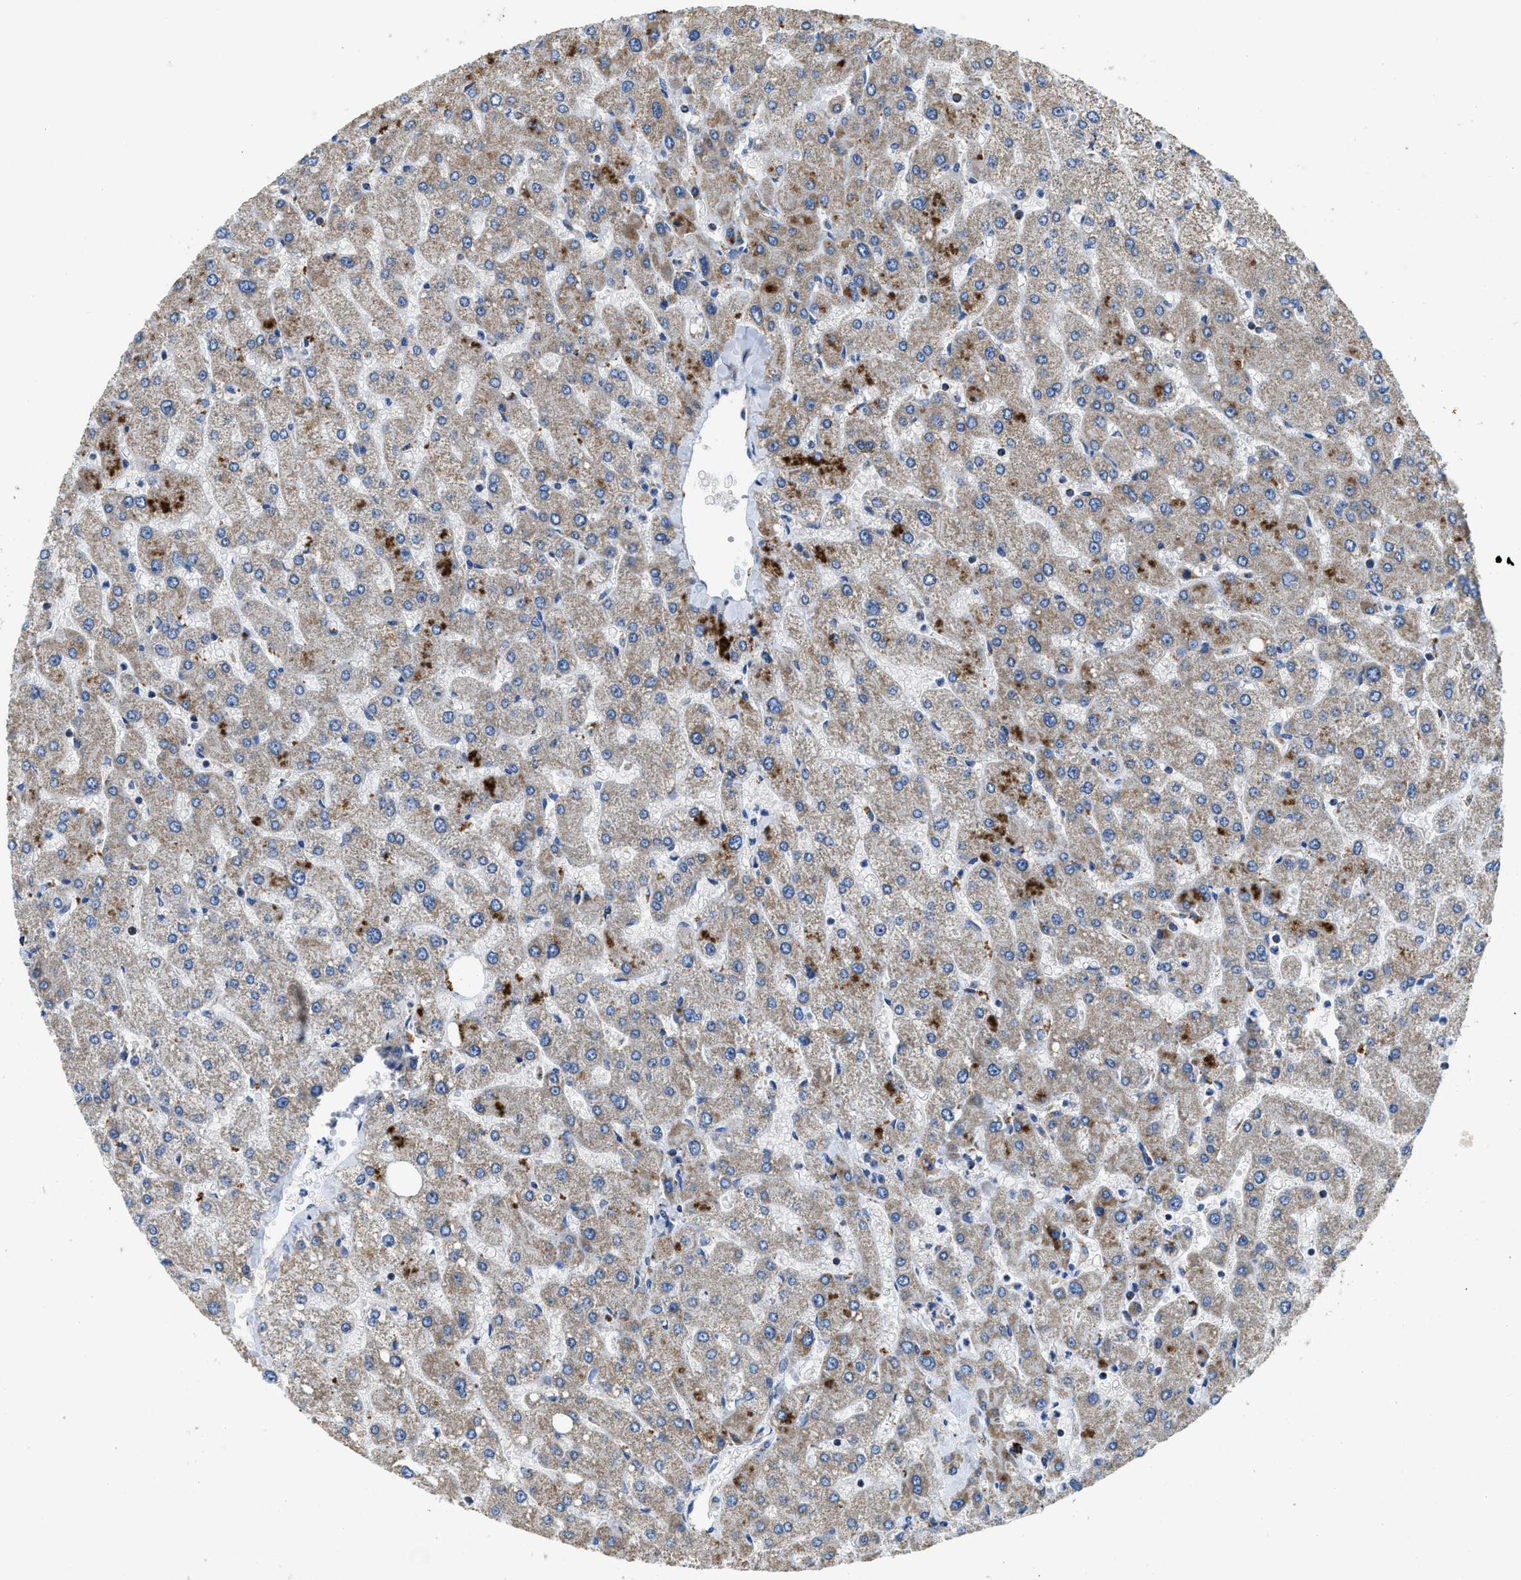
{"staining": {"intensity": "weak", "quantity": "25%-75%", "location": "cytoplasmic/membranous"}, "tissue": "liver", "cell_type": "Cholangiocytes", "image_type": "normal", "snomed": [{"axis": "morphology", "description": "Normal tissue, NOS"}, {"axis": "topography", "description": "Liver"}], "caption": "Weak cytoplasmic/membranous staining is present in about 25%-75% of cholangiocytes in benign liver.", "gene": "STK33", "patient": {"sex": "male", "age": 55}}